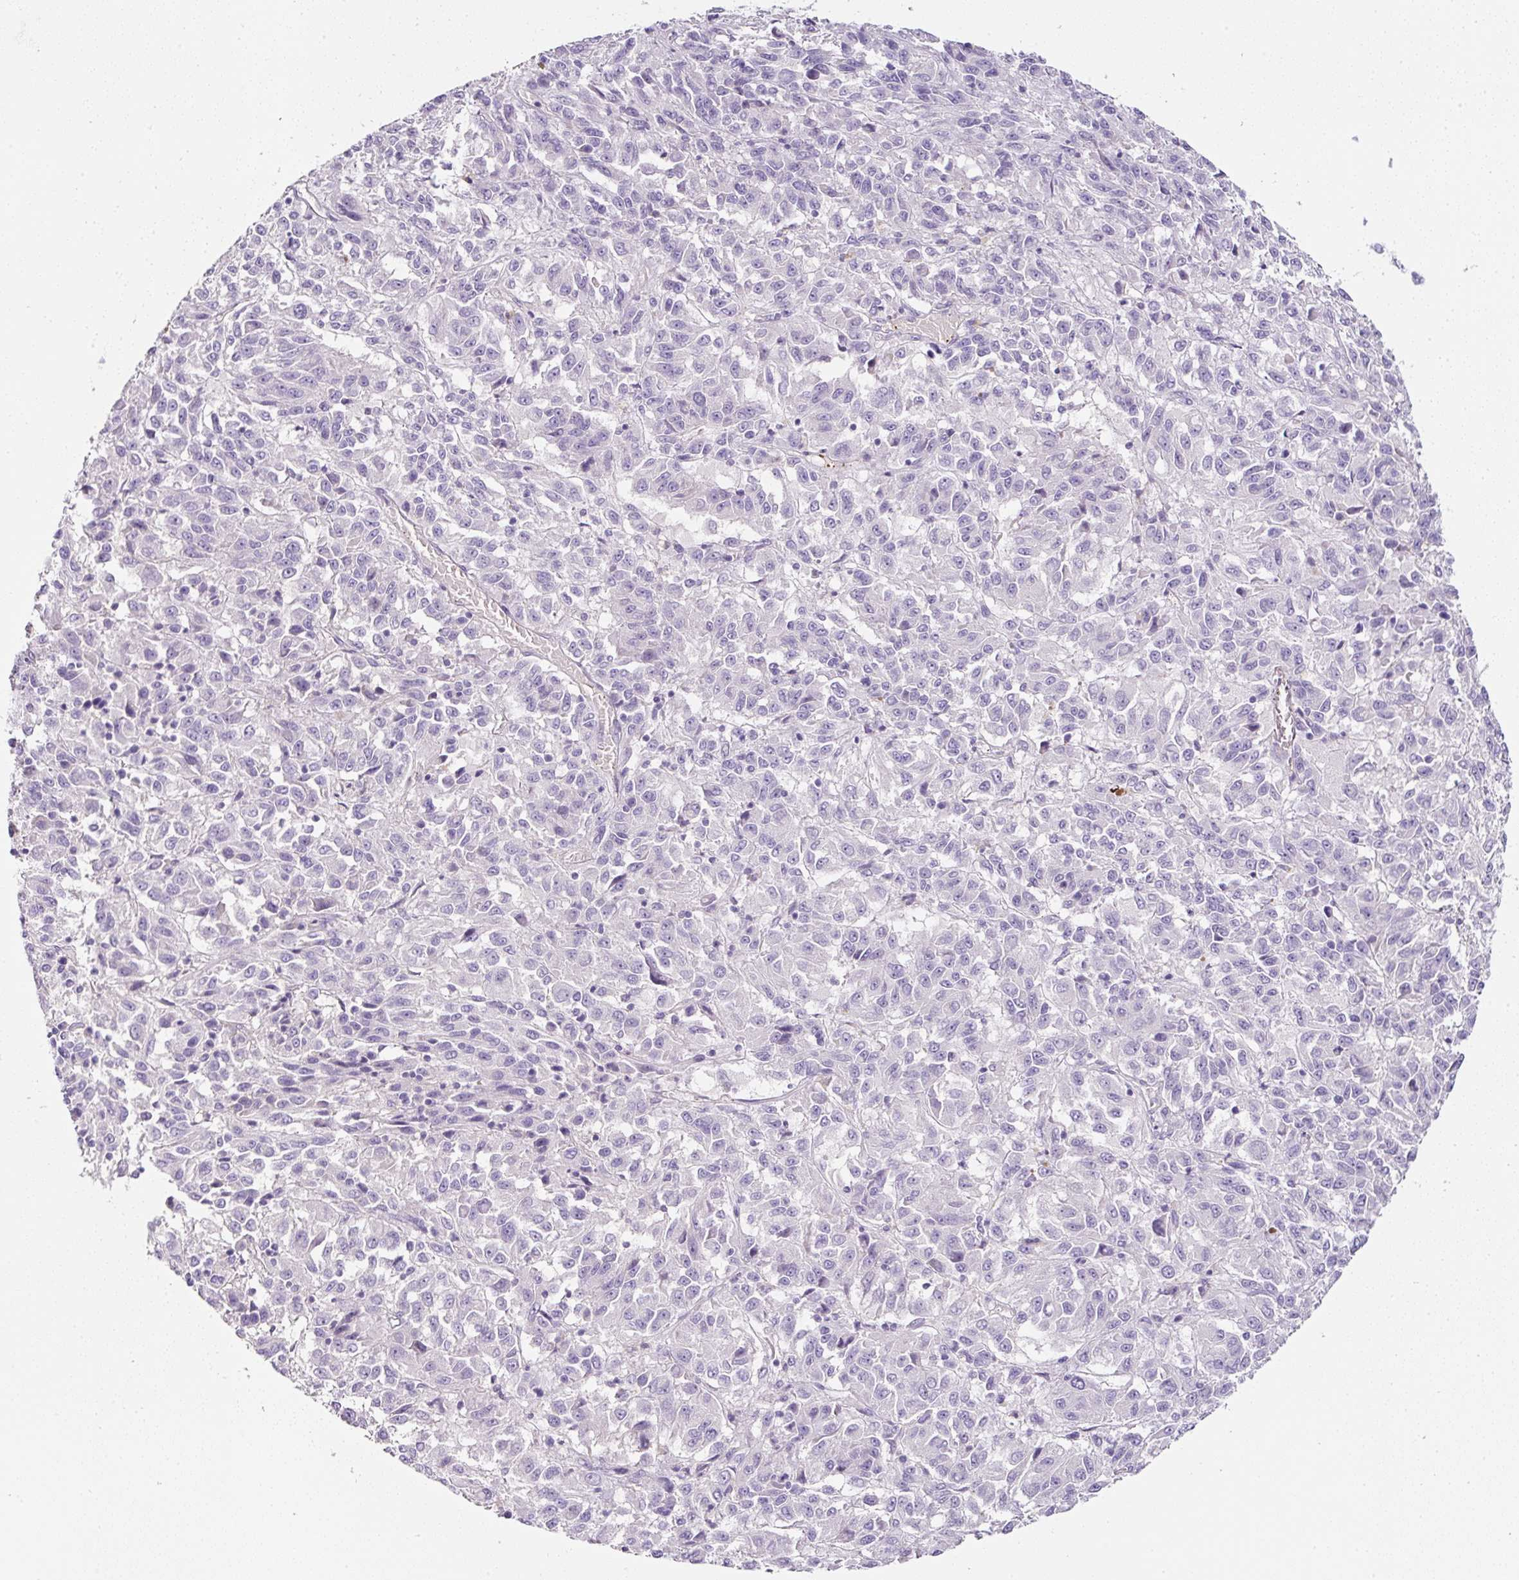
{"staining": {"intensity": "negative", "quantity": "none", "location": "none"}, "tissue": "melanoma", "cell_type": "Tumor cells", "image_type": "cancer", "snomed": [{"axis": "morphology", "description": "Malignant melanoma, Metastatic site"}, {"axis": "topography", "description": "Lung"}], "caption": "Malignant melanoma (metastatic site) was stained to show a protein in brown. There is no significant positivity in tumor cells.", "gene": "OR14A2", "patient": {"sex": "male", "age": 64}}